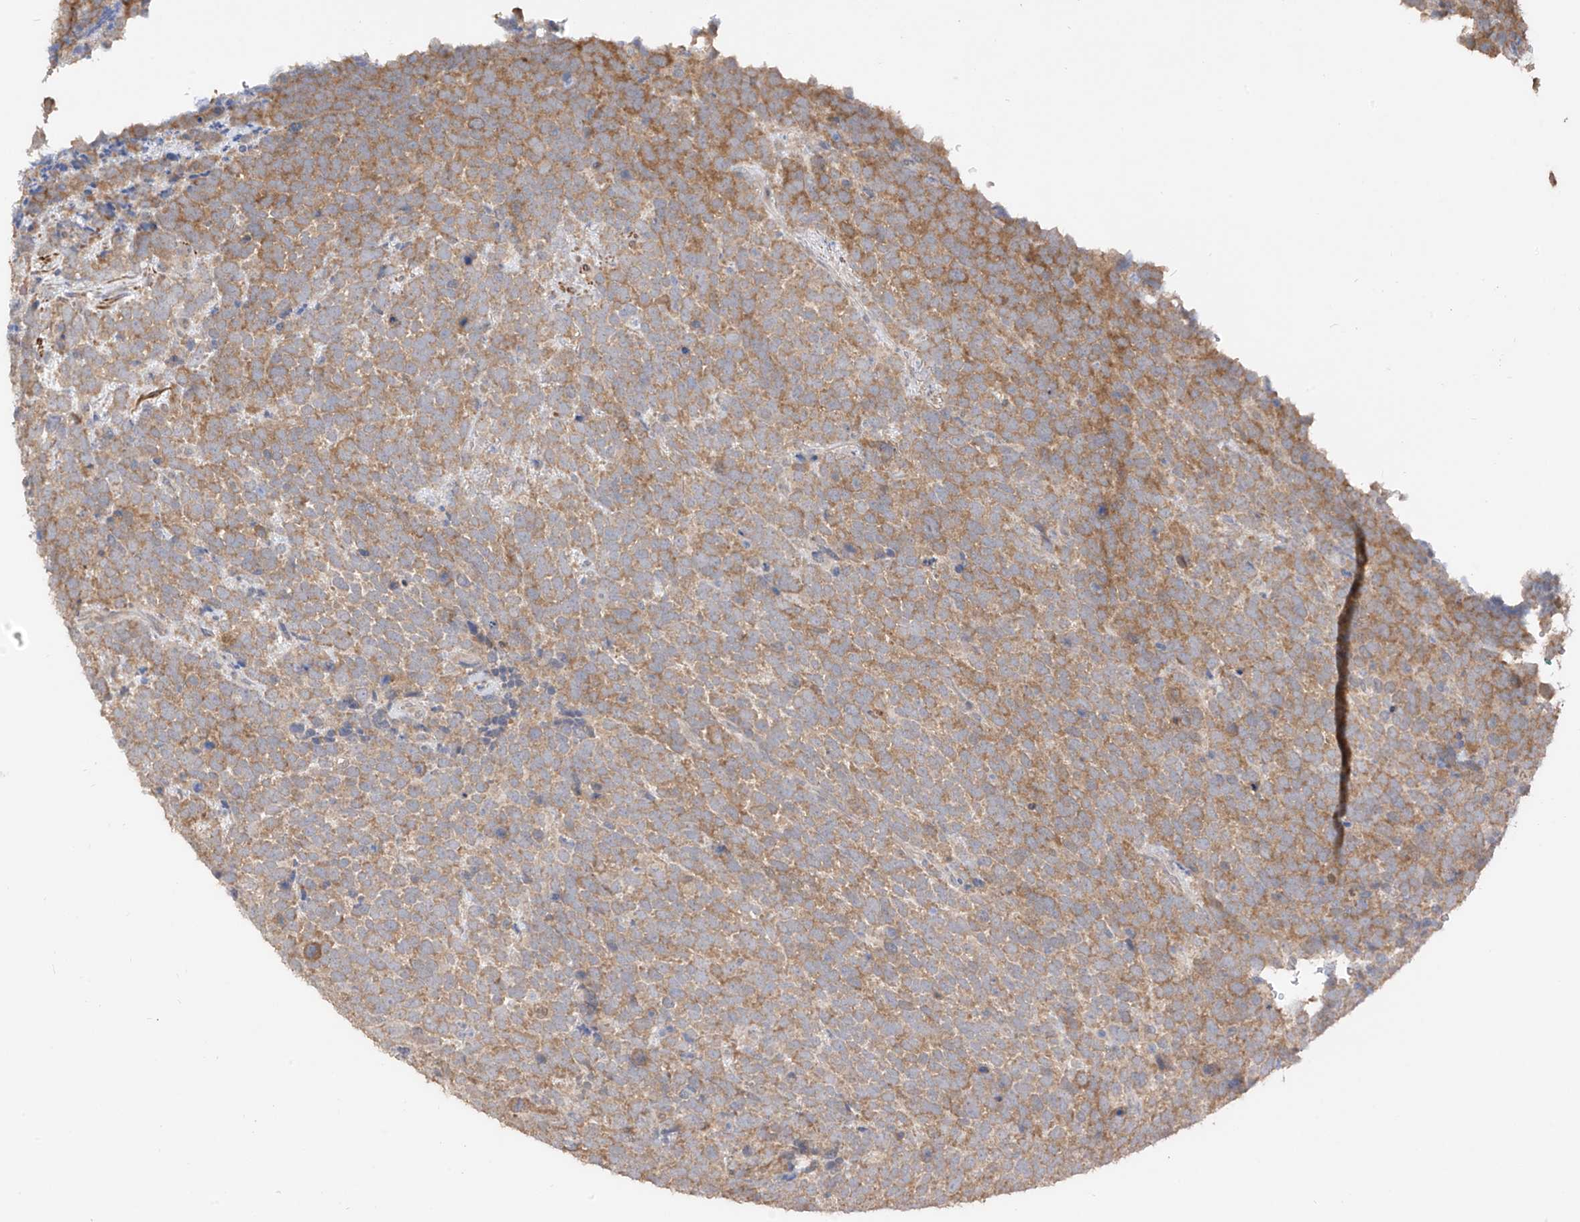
{"staining": {"intensity": "moderate", "quantity": ">75%", "location": "cytoplasmic/membranous"}, "tissue": "urothelial cancer", "cell_type": "Tumor cells", "image_type": "cancer", "snomed": [{"axis": "morphology", "description": "Urothelial carcinoma, High grade"}, {"axis": "topography", "description": "Urinary bladder"}], "caption": "Human urothelial cancer stained for a protein (brown) reveals moderate cytoplasmic/membranous positive expression in about >75% of tumor cells.", "gene": "LATS1", "patient": {"sex": "female", "age": 82}}